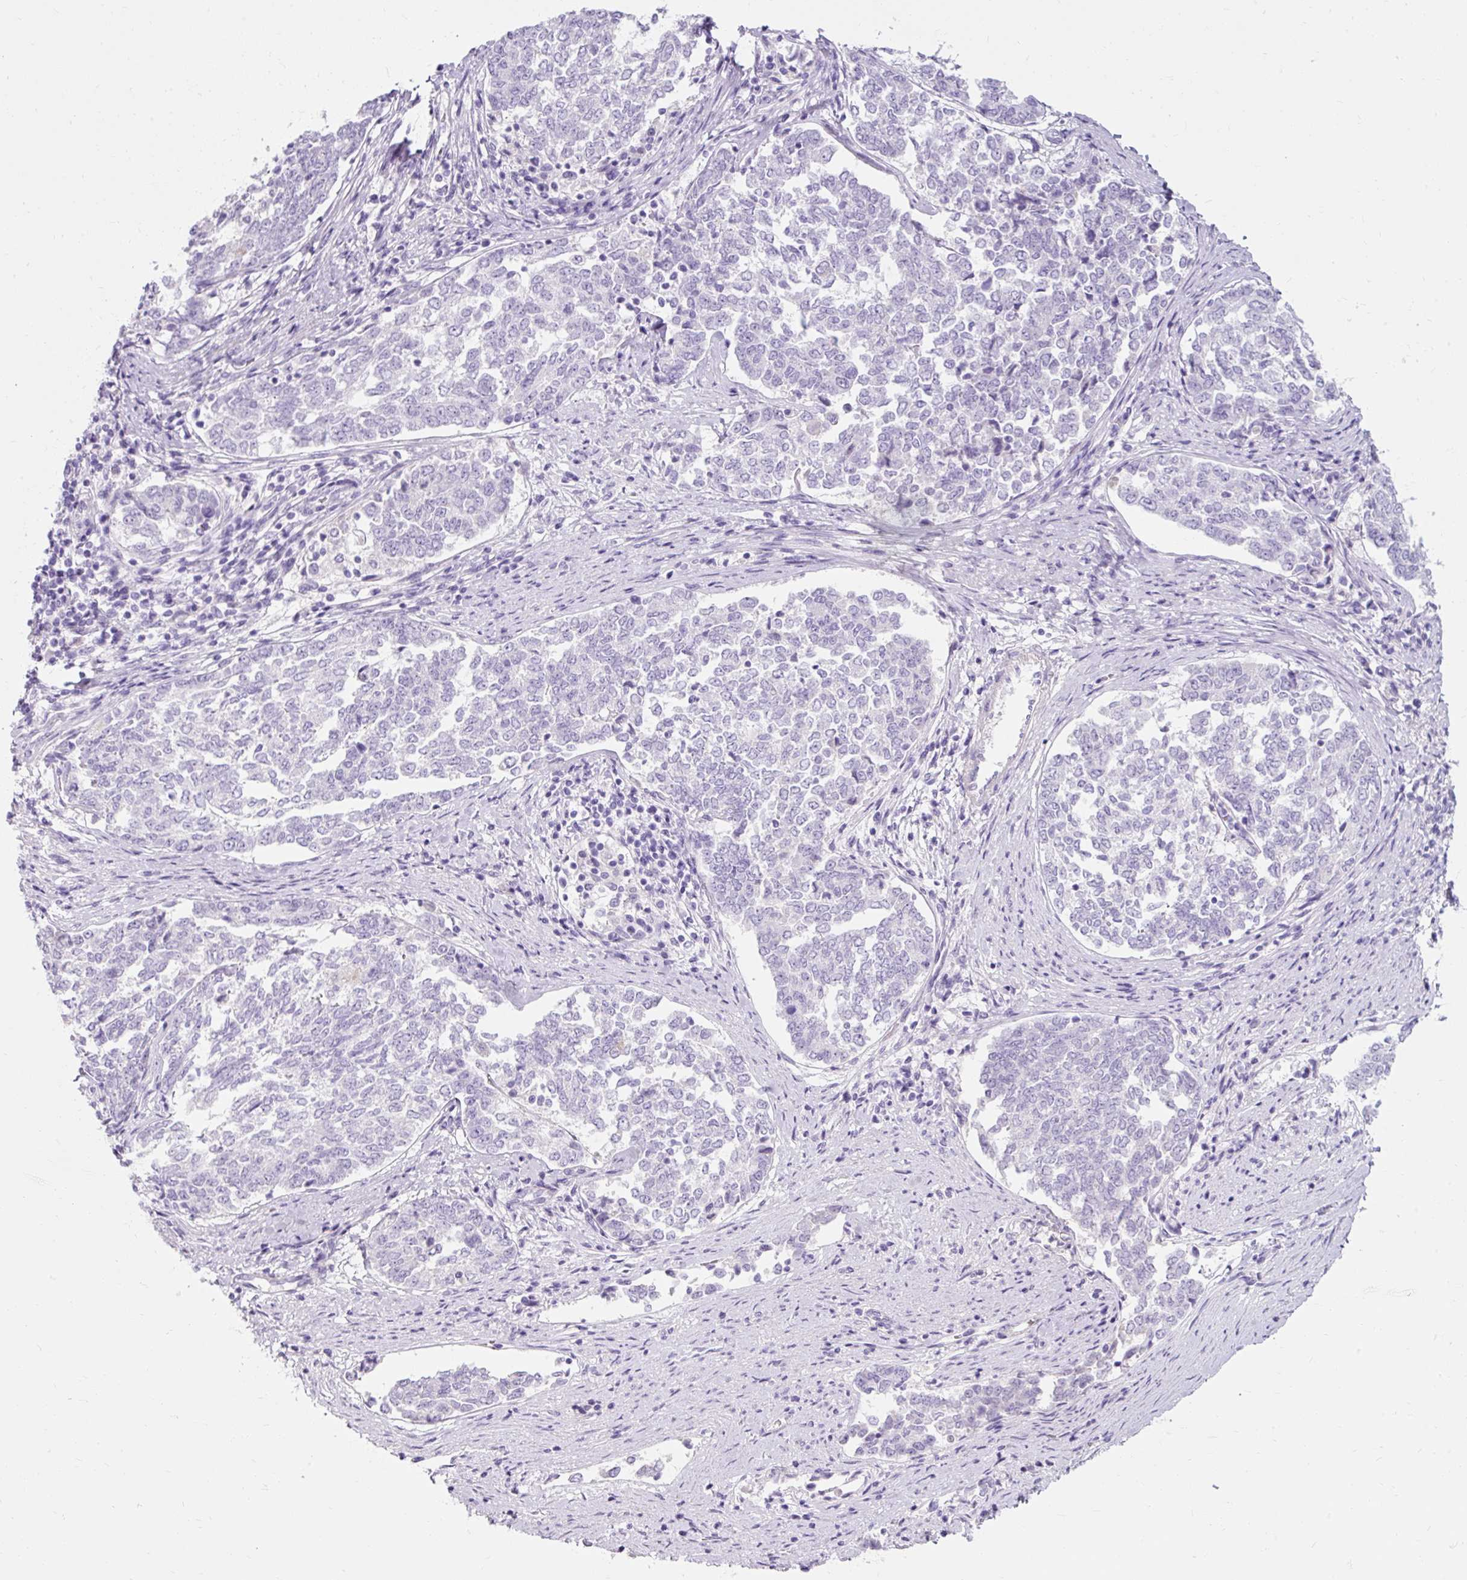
{"staining": {"intensity": "negative", "quantity": "none", "location": "none"}, "tissue": "endometrial cancer", "cell_type": "Tumor cells", "image_type": "cancer", "snomed": [{"axis": "morphology", "description": "Adenocarcinoma, NOS"}, {"axis": "topography", "description": "Endometrium"}], "caption": "This is a micrograph of IHC staining of adenocarcinoma (endometrial), which shows no staining in tumor cells.", "gene": "TMEM213", "patient": {"sex": "female", "age": 80}}